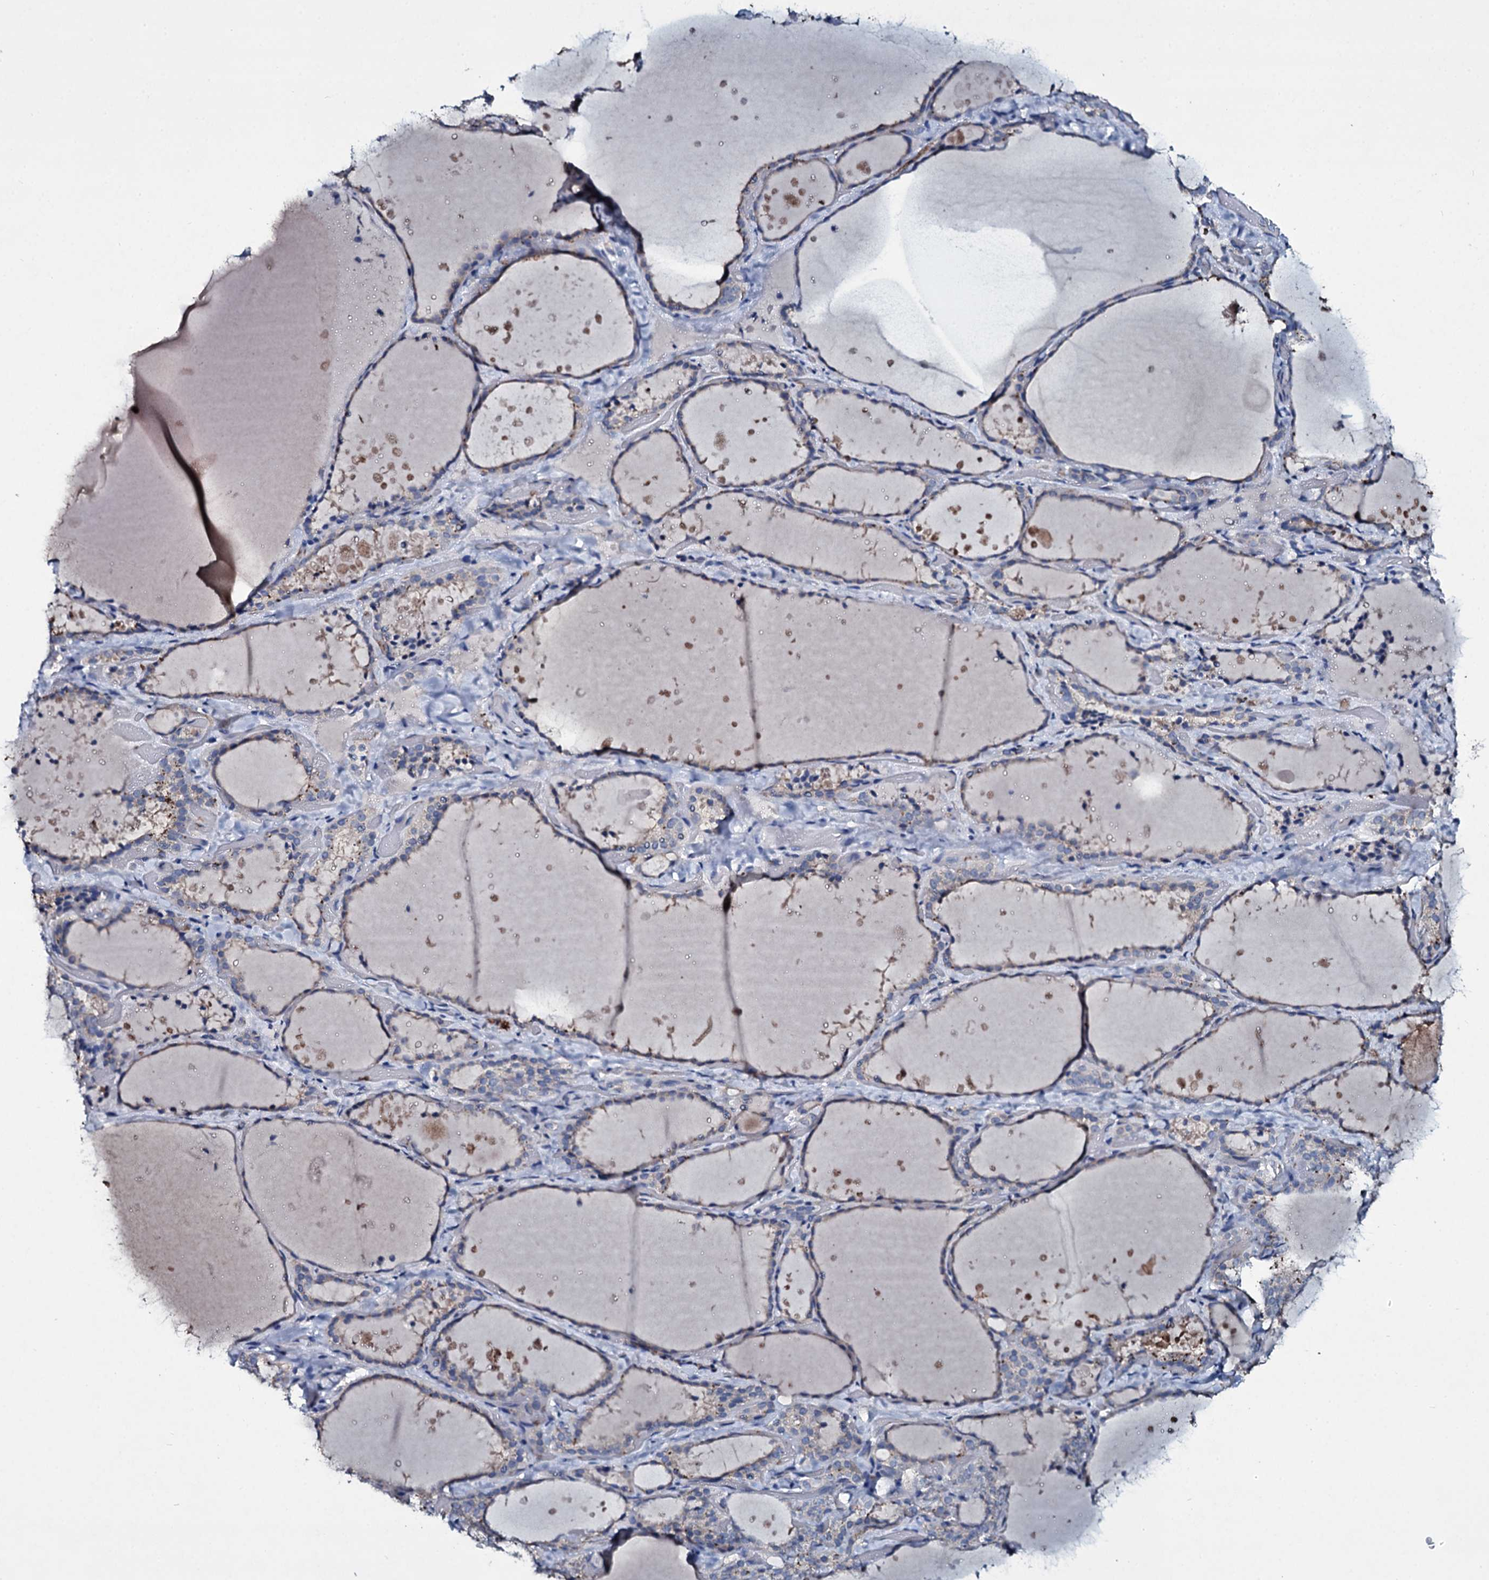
{"staining": {"intensity": "weak", "quantity": "<25%", "location": "cytoplasmic/membranous"}, "tissue": "thyroid gland", "cell_type": "Glandular cells", "image_type": "normal", "snomed": [{"axis": "morphology", "description": "Normal tissue, NOS"}, {"axis": "topography", "description": "Thyroid gland"}], "caption": "Immunohistochemistry micrograph of benign thyroid gland stained for a protein (brown), which reveals no positivity in glandular cells. Brightfield microscopy of IHC stained with DAB (3,3'-diaminobenzidine) (brown) and hematoxylin (blue), captured at high magnification.", "gene": "TPGS2", "patient": {"sex": "female", "age": 44}}